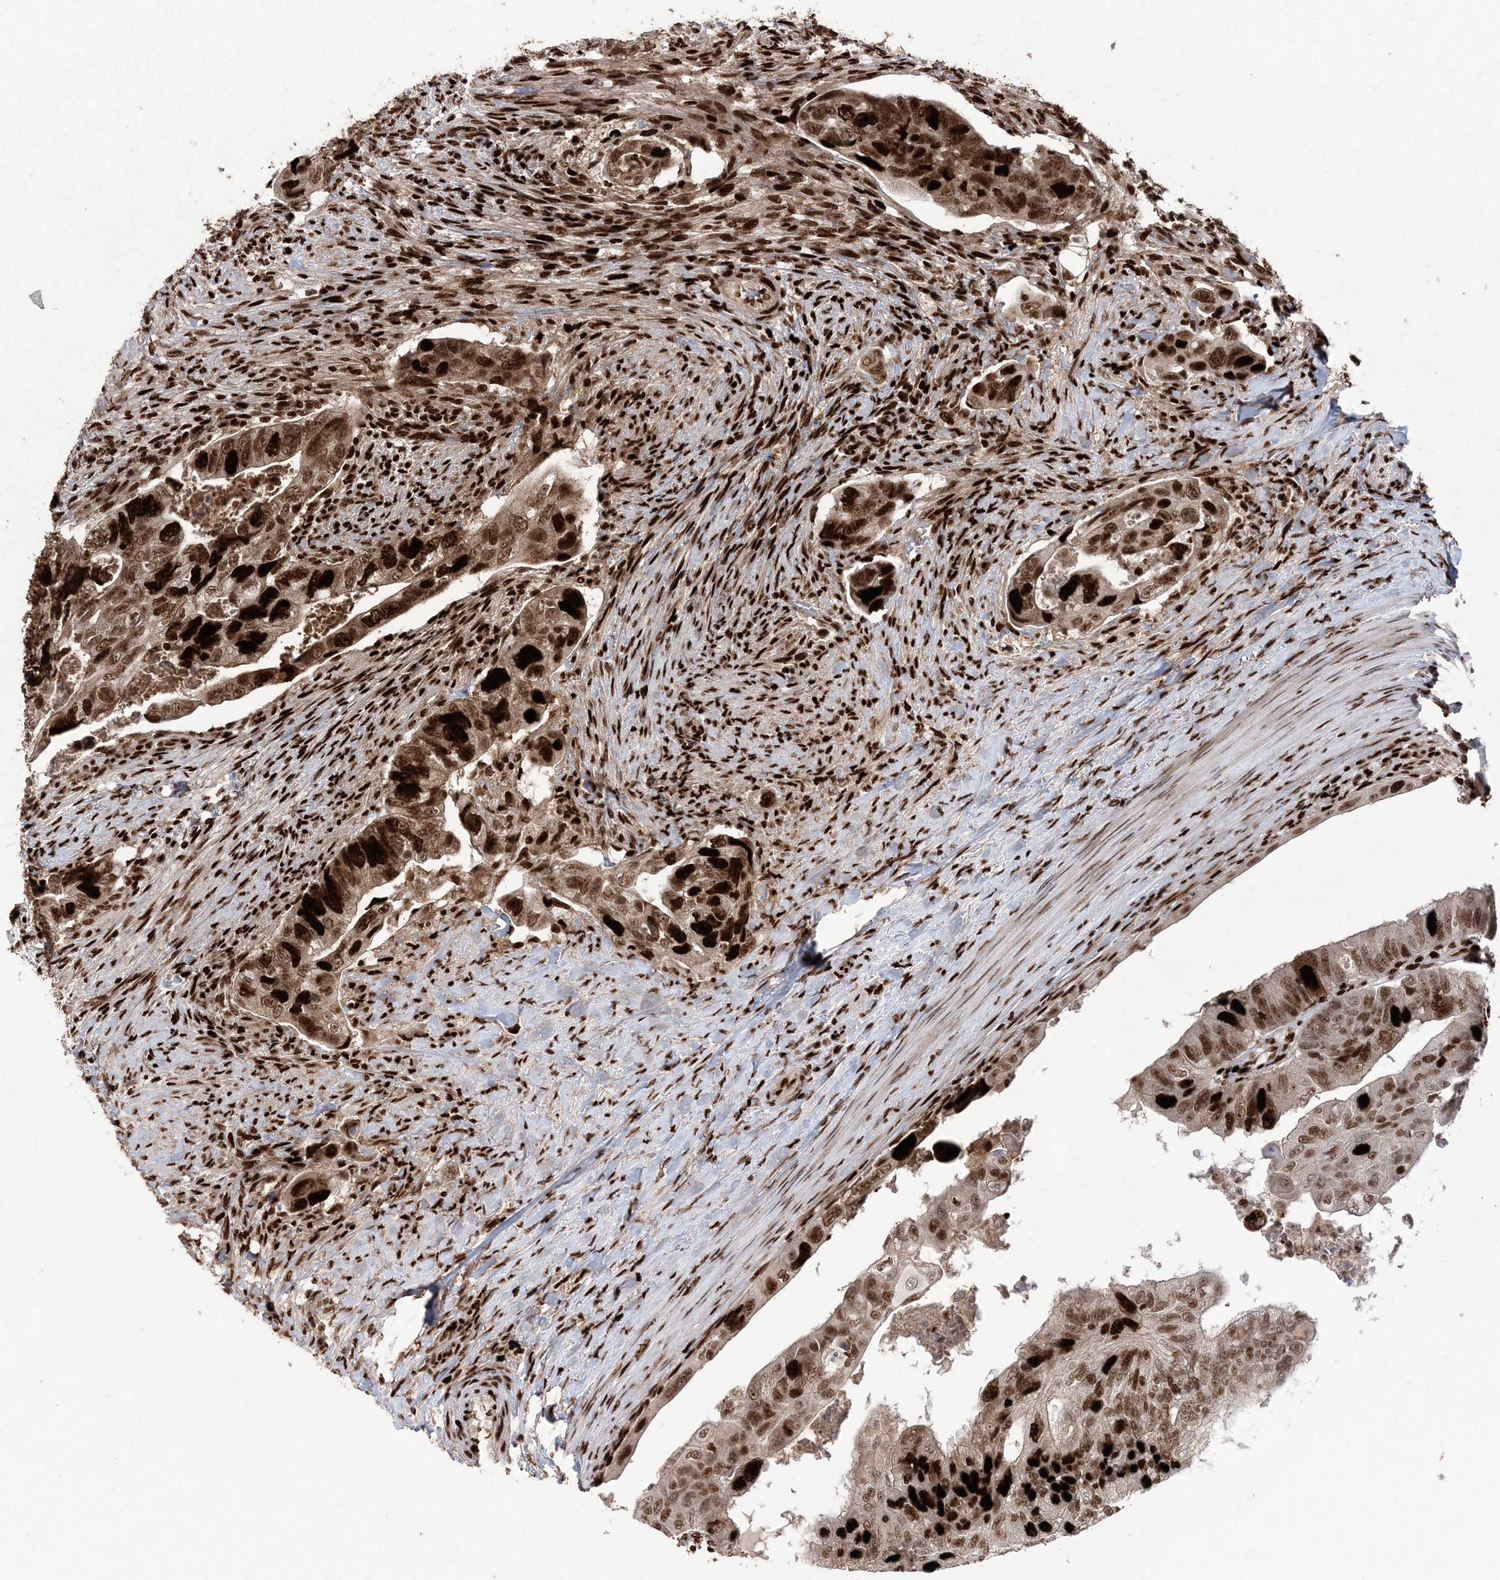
{"staining": {"intensity": "strong", "quantity": ">75%", "location": "nuclear"}, "tissue": "colorectal cancer", "cell_type": "Tumor cells", "image_type": "cancer", "snomed": [{"axis": "morphology", "description": "Adenocarcinoma, NOS"}, {"axis": "topography", "description": "Rectum"}], "caption": "The immunohistochemical stain highlights strong nuclear staining in tumor cells of colorectal adenocarcinoma tissue.", "gene": "LIG1", "patient": {"sex": "male", "age": 63}}